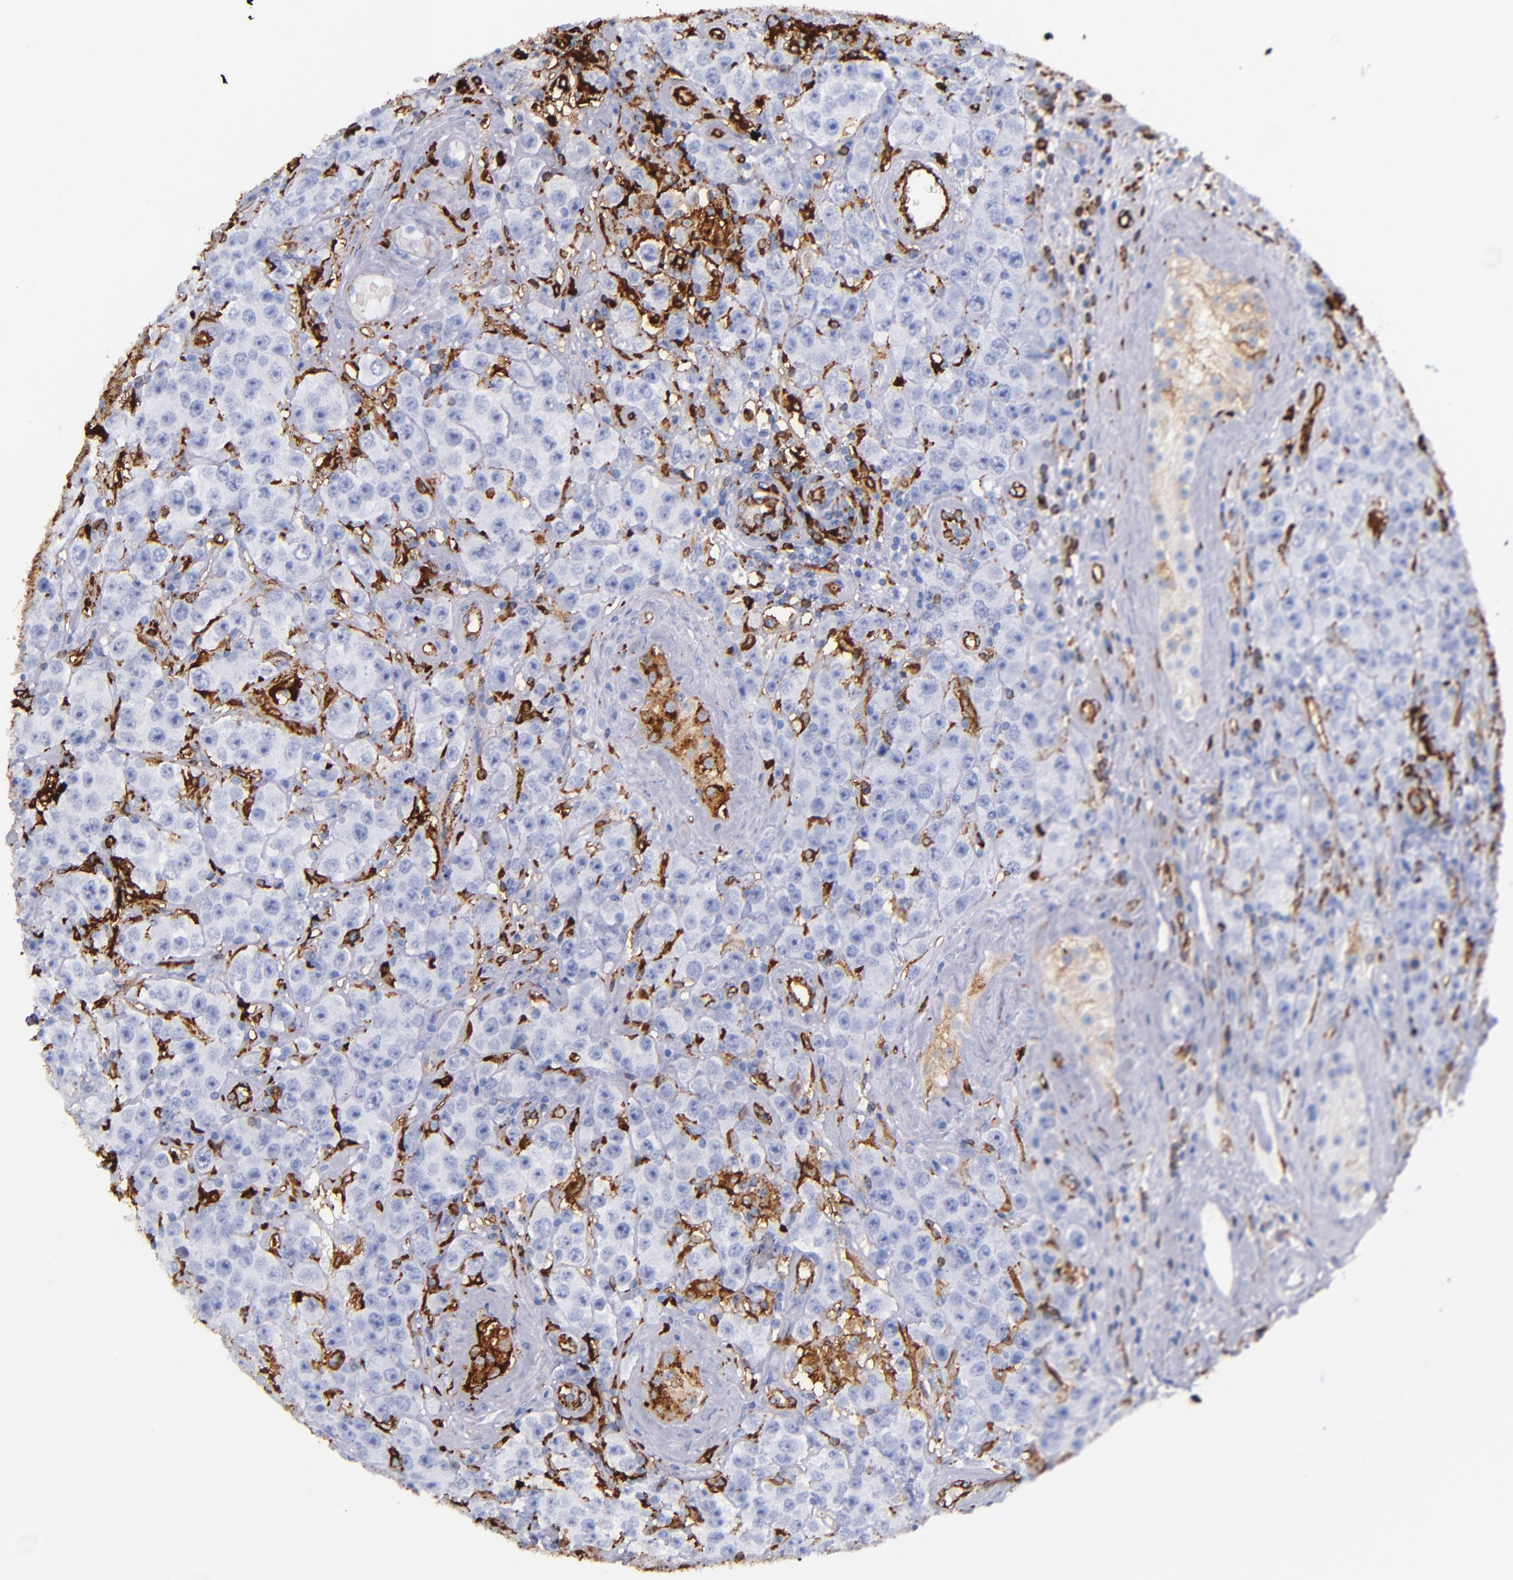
{"staining": {"intensity": "negative", "quantity": "none", "location": "none"}, "tissue": "testis cancer", "cell_type": "Tumor cells", "image_type": "cancer", "snomed": [{"axis": "morphology", "description": "Seminoma, NOS"}, {"axis": "topography", "description": "Testis"}], "caption": "Tumor cells are negative for protein expression in human testis cancer (seminoma).", "gene": "HLA-DRA", "patient": {"sex": "male", "age": 52}}